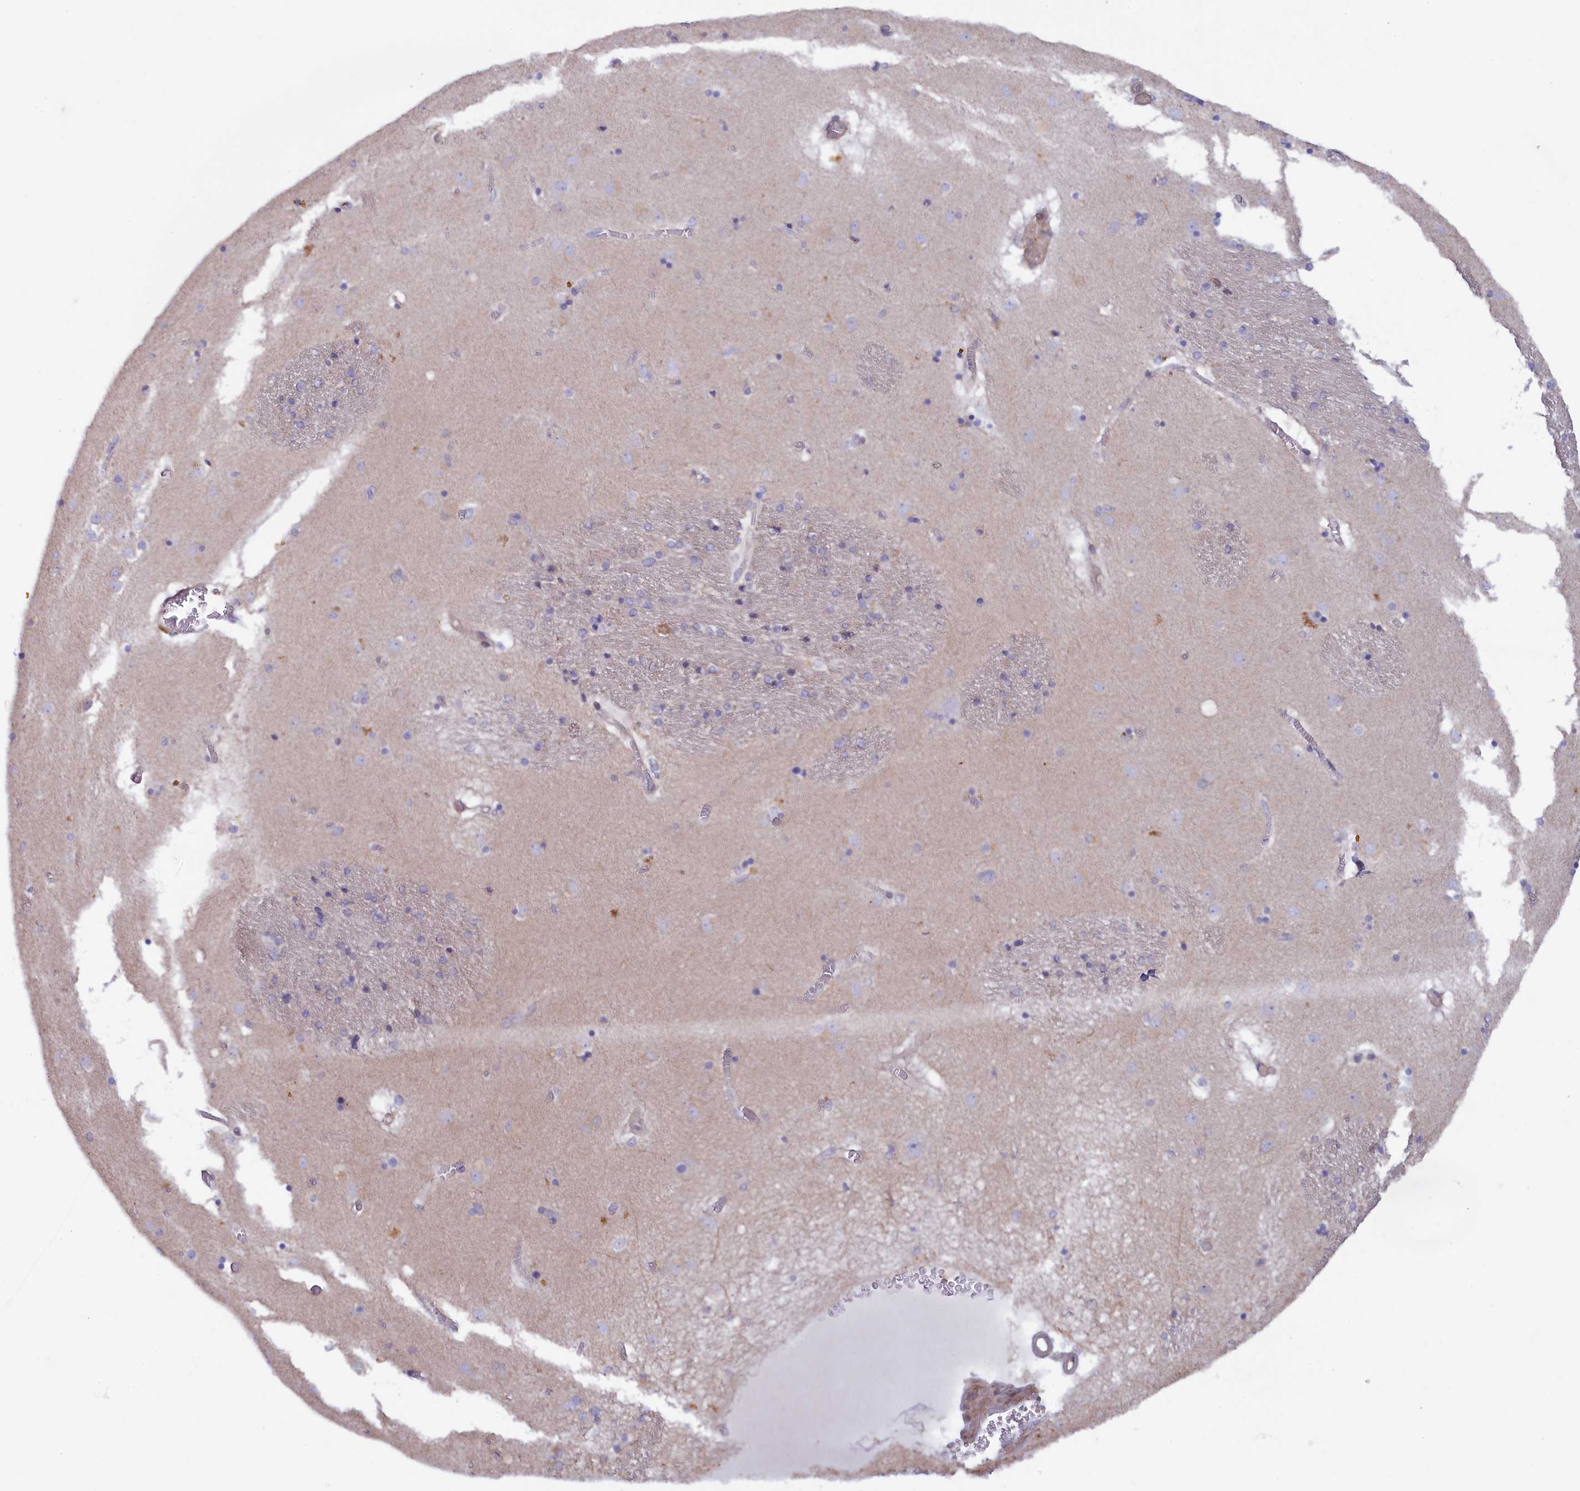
{"staining": {"intensity": "negative", "quantity": "none", "location": "none"}, "tissue": "caudate", "cell_type": "Glial cells", "image_type": "normal", "snomed": [{"axis": "morphology", "description": "Normal tissue, NOS"}, {"axis": "topography", "description": "Lateral ventricle wall"}], "caption": "Immunohistochemistry (IHC) of normal caudate shows no positivity in glial cells. Nuclei are stained in blue.", "gene": "JPT2", "patient": {"sex": "male", "age": 70}}